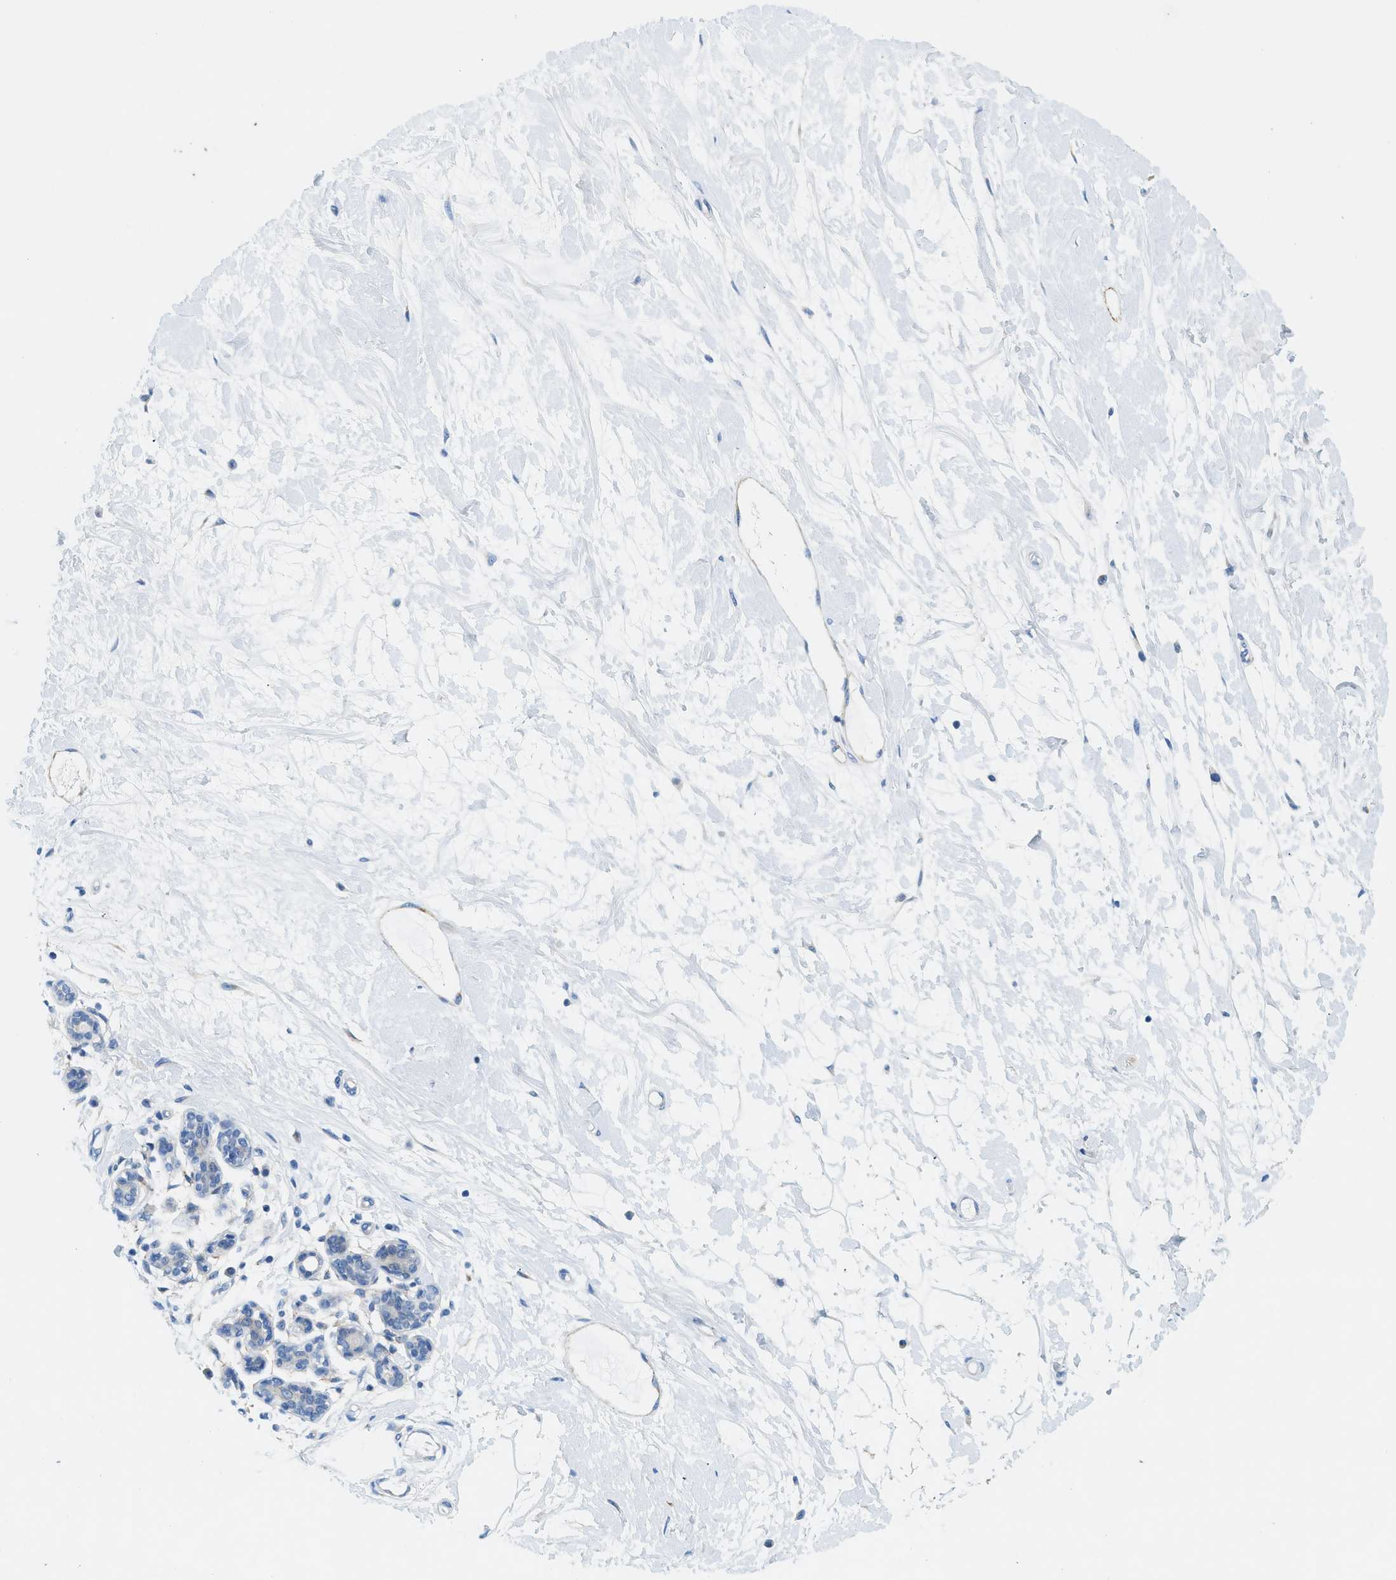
{"staining": {"intensity": "negative", "quantity": "none", "location": "none"}, "tissue": "breast", "cell_type": "Adipocytes", "image_type": "normal", "snomed": [{"axis": "morphology", "description": "Normal tissue, NOS"}, {"axis": "morphology", "description": "Lobular carcinoma"}, {"axis": "topography", "description": "Breast"}], "caption": "IHC image of normal breast stained for a protein (brown), which exhibits no expression in adipocytes. Nuclei are stained in blue.", "gene": "ZDHHC13", "patient": {"sex": "female", "age": 59}}